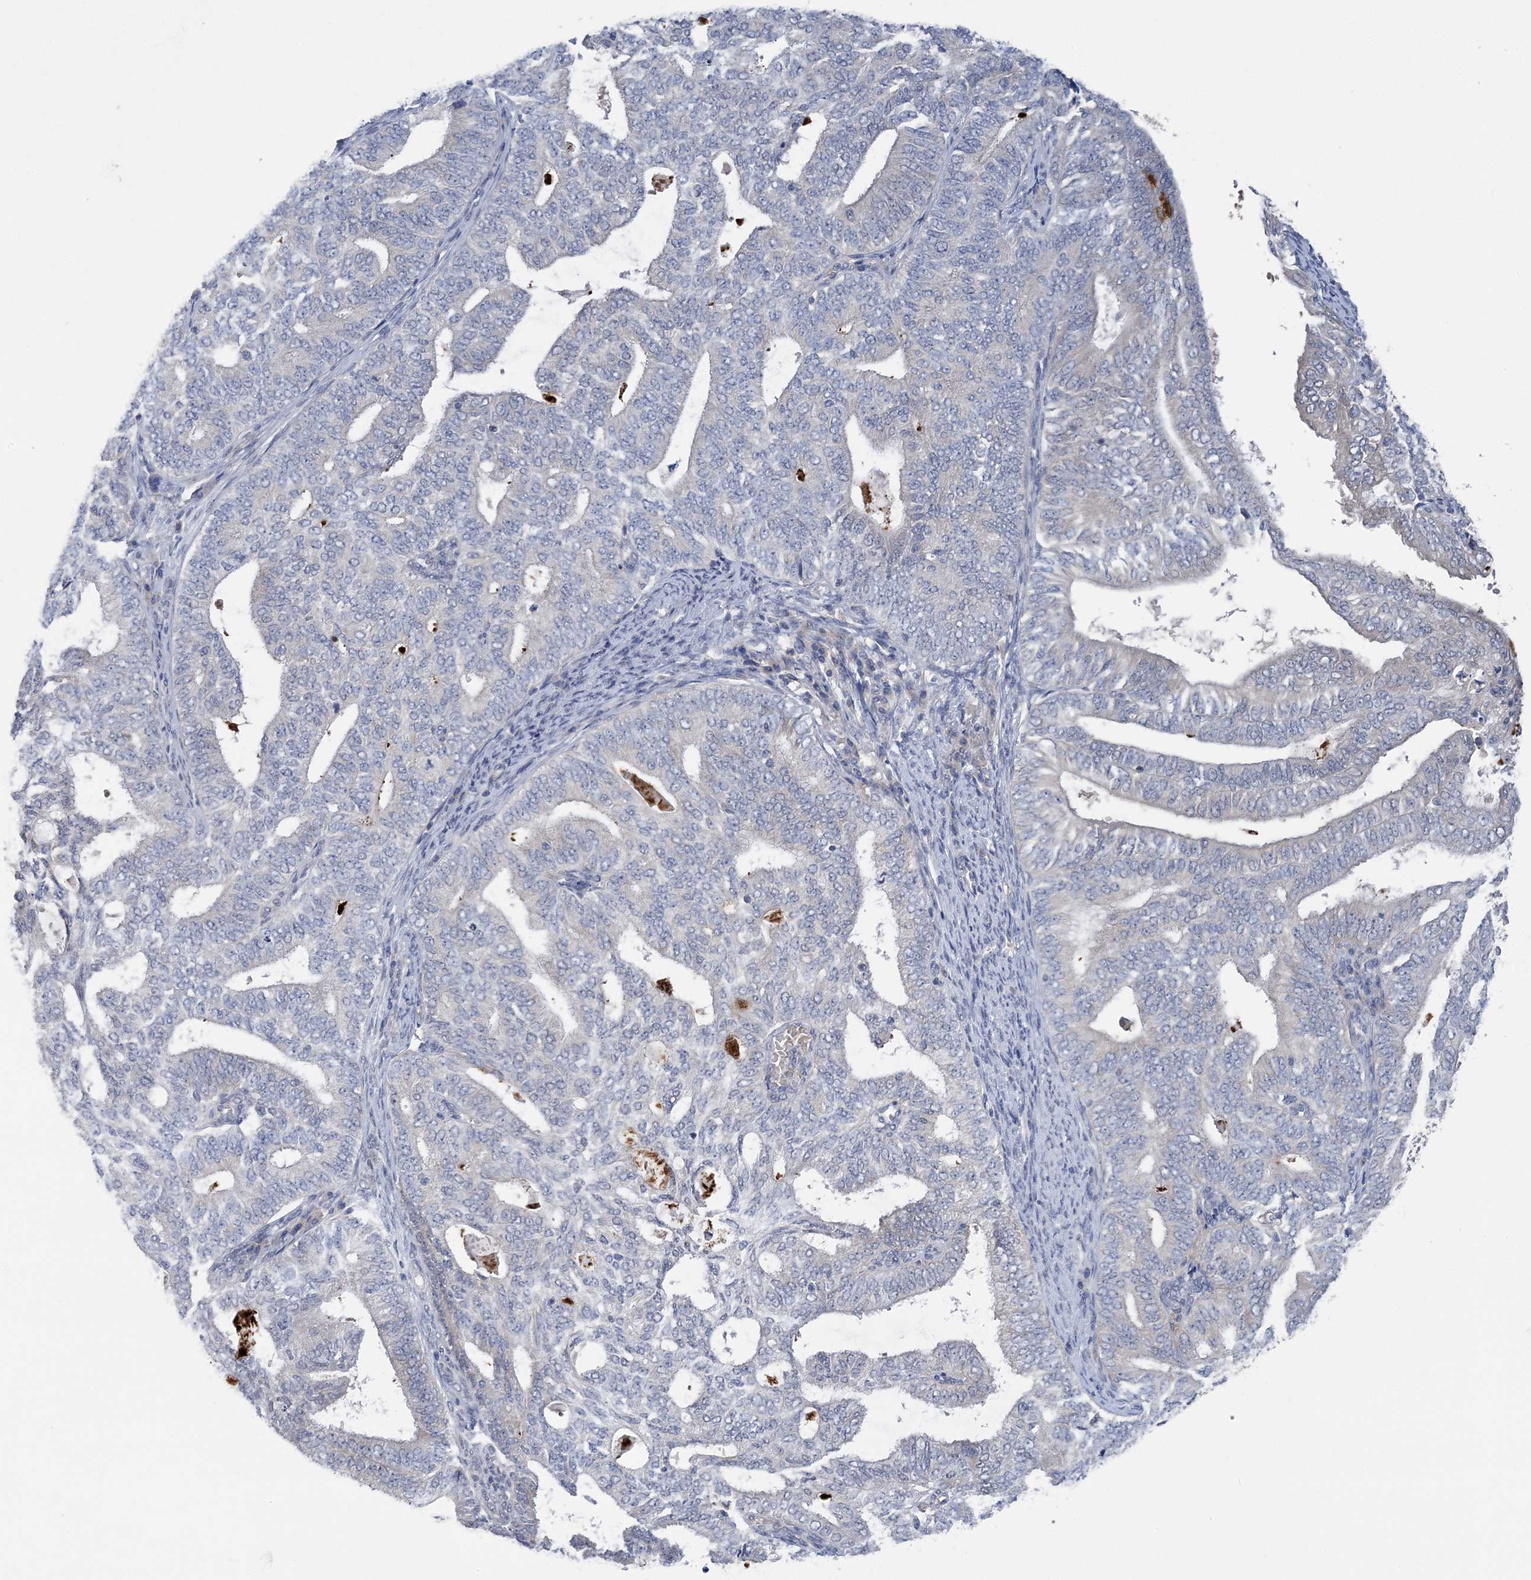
{"staining": {"intensity": "negative", "quantity": "none", "location": "none"}, "tissue": "endometrial cancer", "cell_type": "Tumor cells", "image_type": "cancer", "snomed": [{"axis": "morphology", "description": "Adenocarcinoma, NOS"}, {"axis": "topography", "description": "Endometrium"}], "caption": "Immunohistochemistry (IHC) histopathology image of neoplastic tissue: endometrial cancer (adenocarcinoma) stained with DAB (3,3'-diaminobenzidine) displays no significant protein staining in tumor cells.", "gene": "ZBTB7A", "patient": {"sex": "female", "age": 58}}